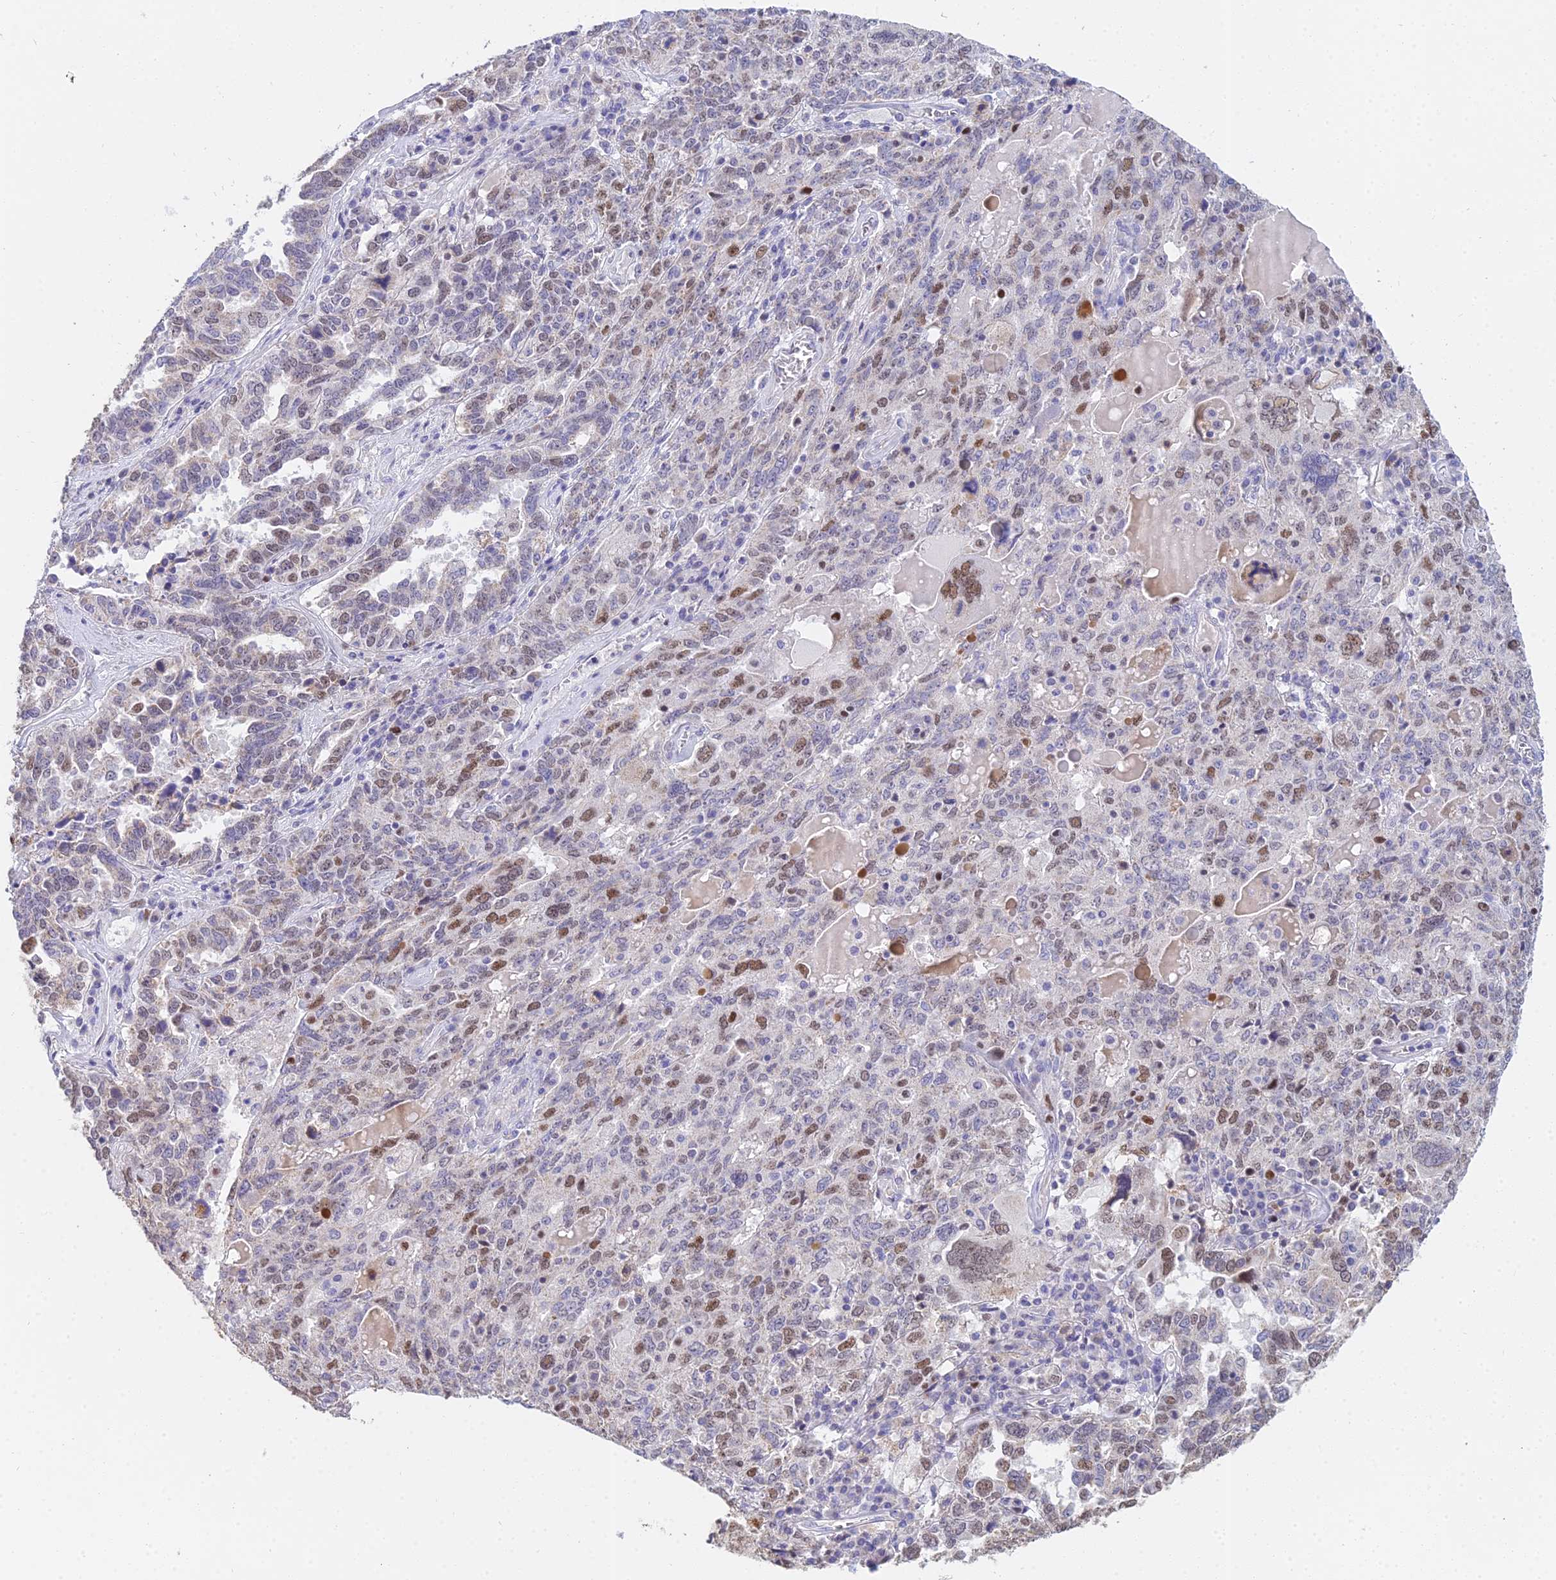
{"staining": {"intensity": "moderate", "quantity": "<25%", "location": "nuclear"}, "tissue": "ovarian cancer", "cell_type": "Tumor cells", "image_type": "cancer", "snomed": [{"axis": "morphology", "description": "Carcinoma, endometroid"}, {"axis": "topography", "description": "Ovary"}], "caption": "Immunohistochemistry of ovarian cancer demonstrates low levels of moderate nuclear staining in about <25% of tumor cells. (brown staining indicates protein expression, while blue staining denotes nuclei).", "gene": "MCM2", "patient": {"sex": "female", "age": 62}}